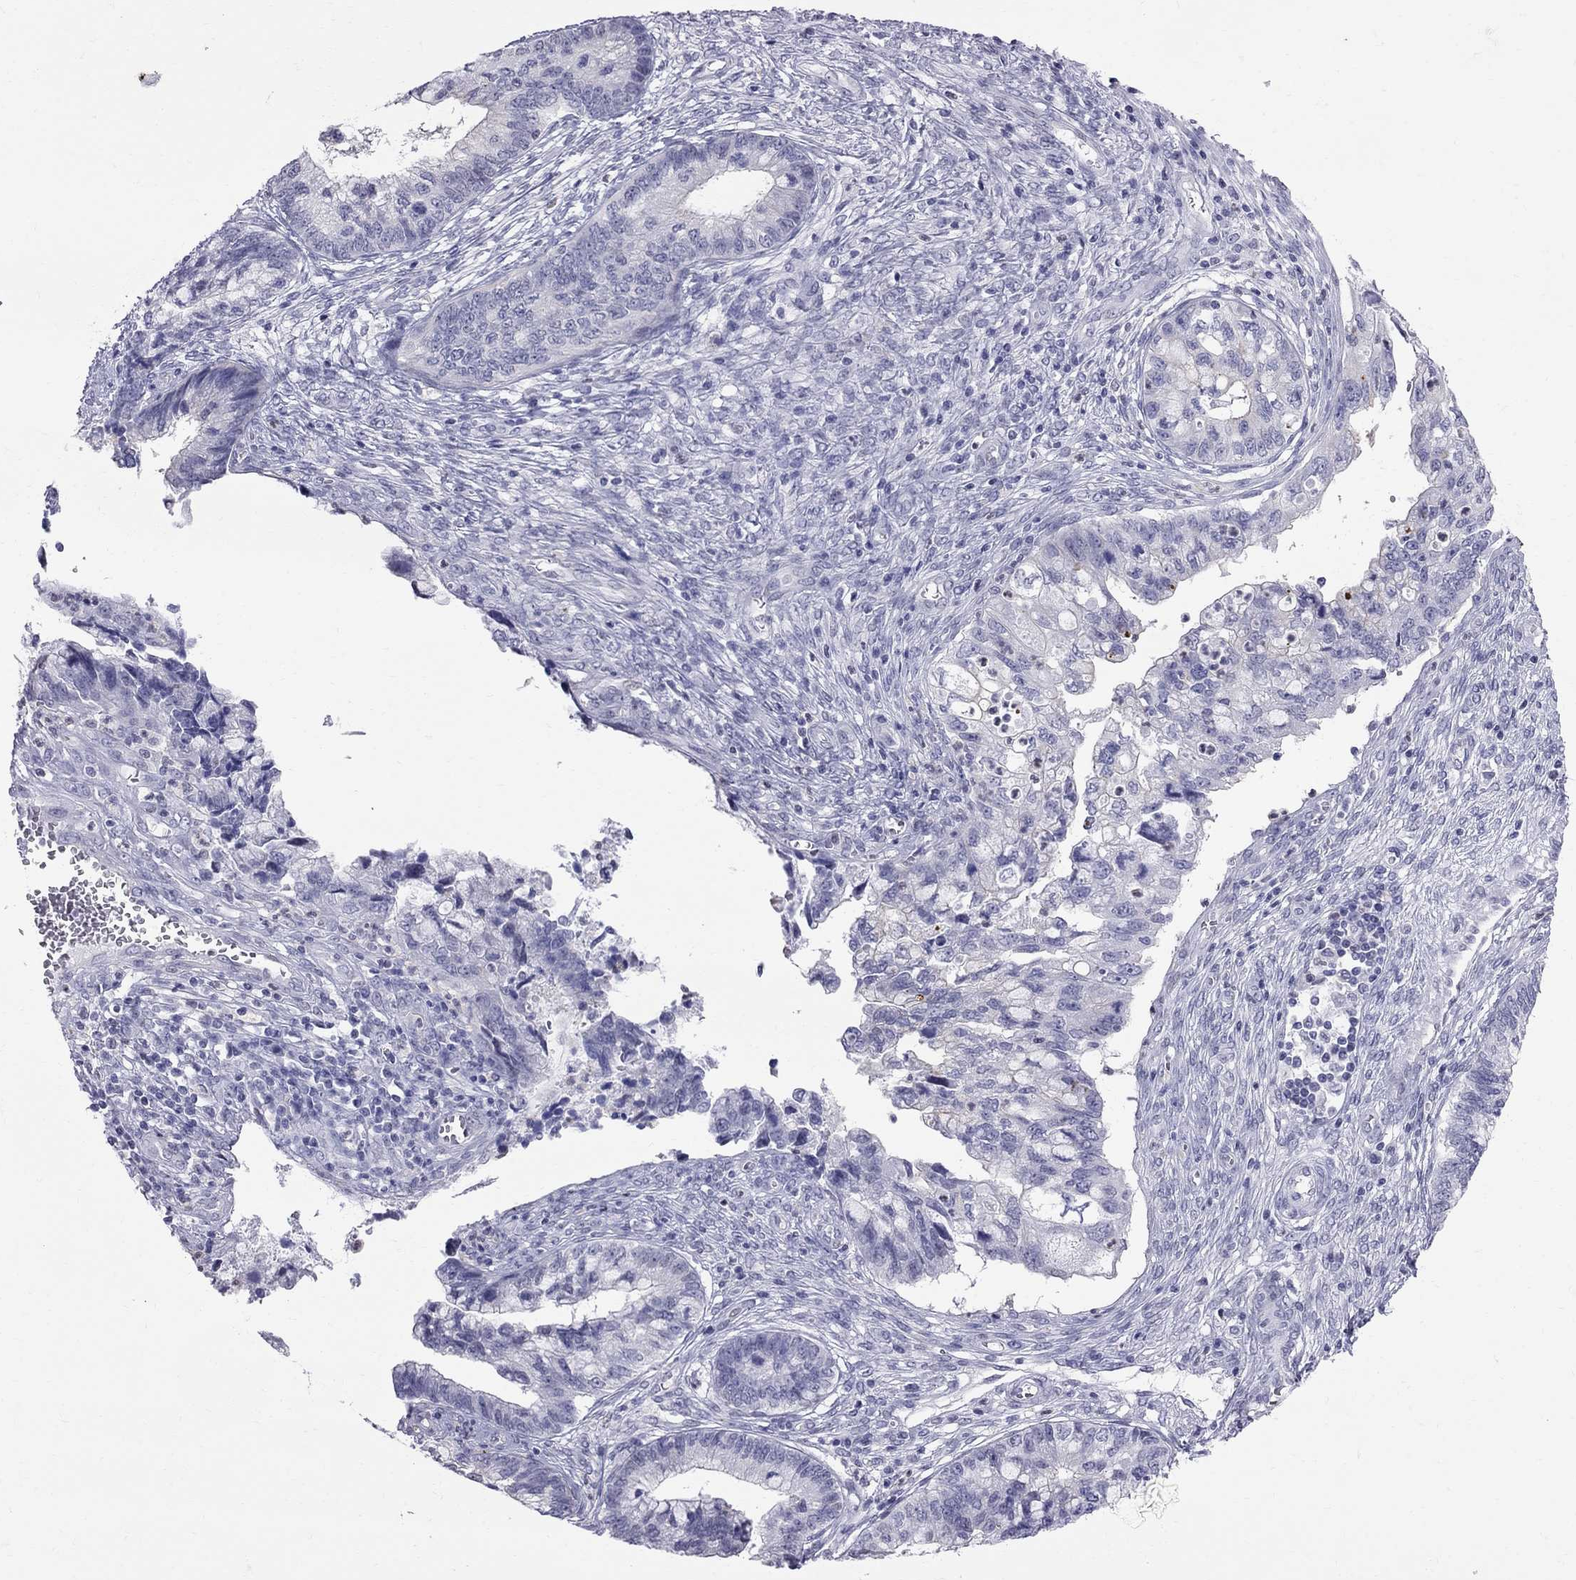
{"staining": {"intensity": "negative", "quantity": "none", "location": "none"}, "tissue": "cervical cancer", "cell_type": "Tumor cells", "image_type": "cancer", "snomed": [{"axis": "morphology", "description": "Adenocarcinoma, NOS"}, {"axis": "topography", "description": "Cervix"}], "caption": "A micrograph of human cervical adenocarcinoma is negative for staining in tumor cells. Nuclei are stained in blue.", "gene": "MUC15", "patient": {"sex": "female", "age": 44}}